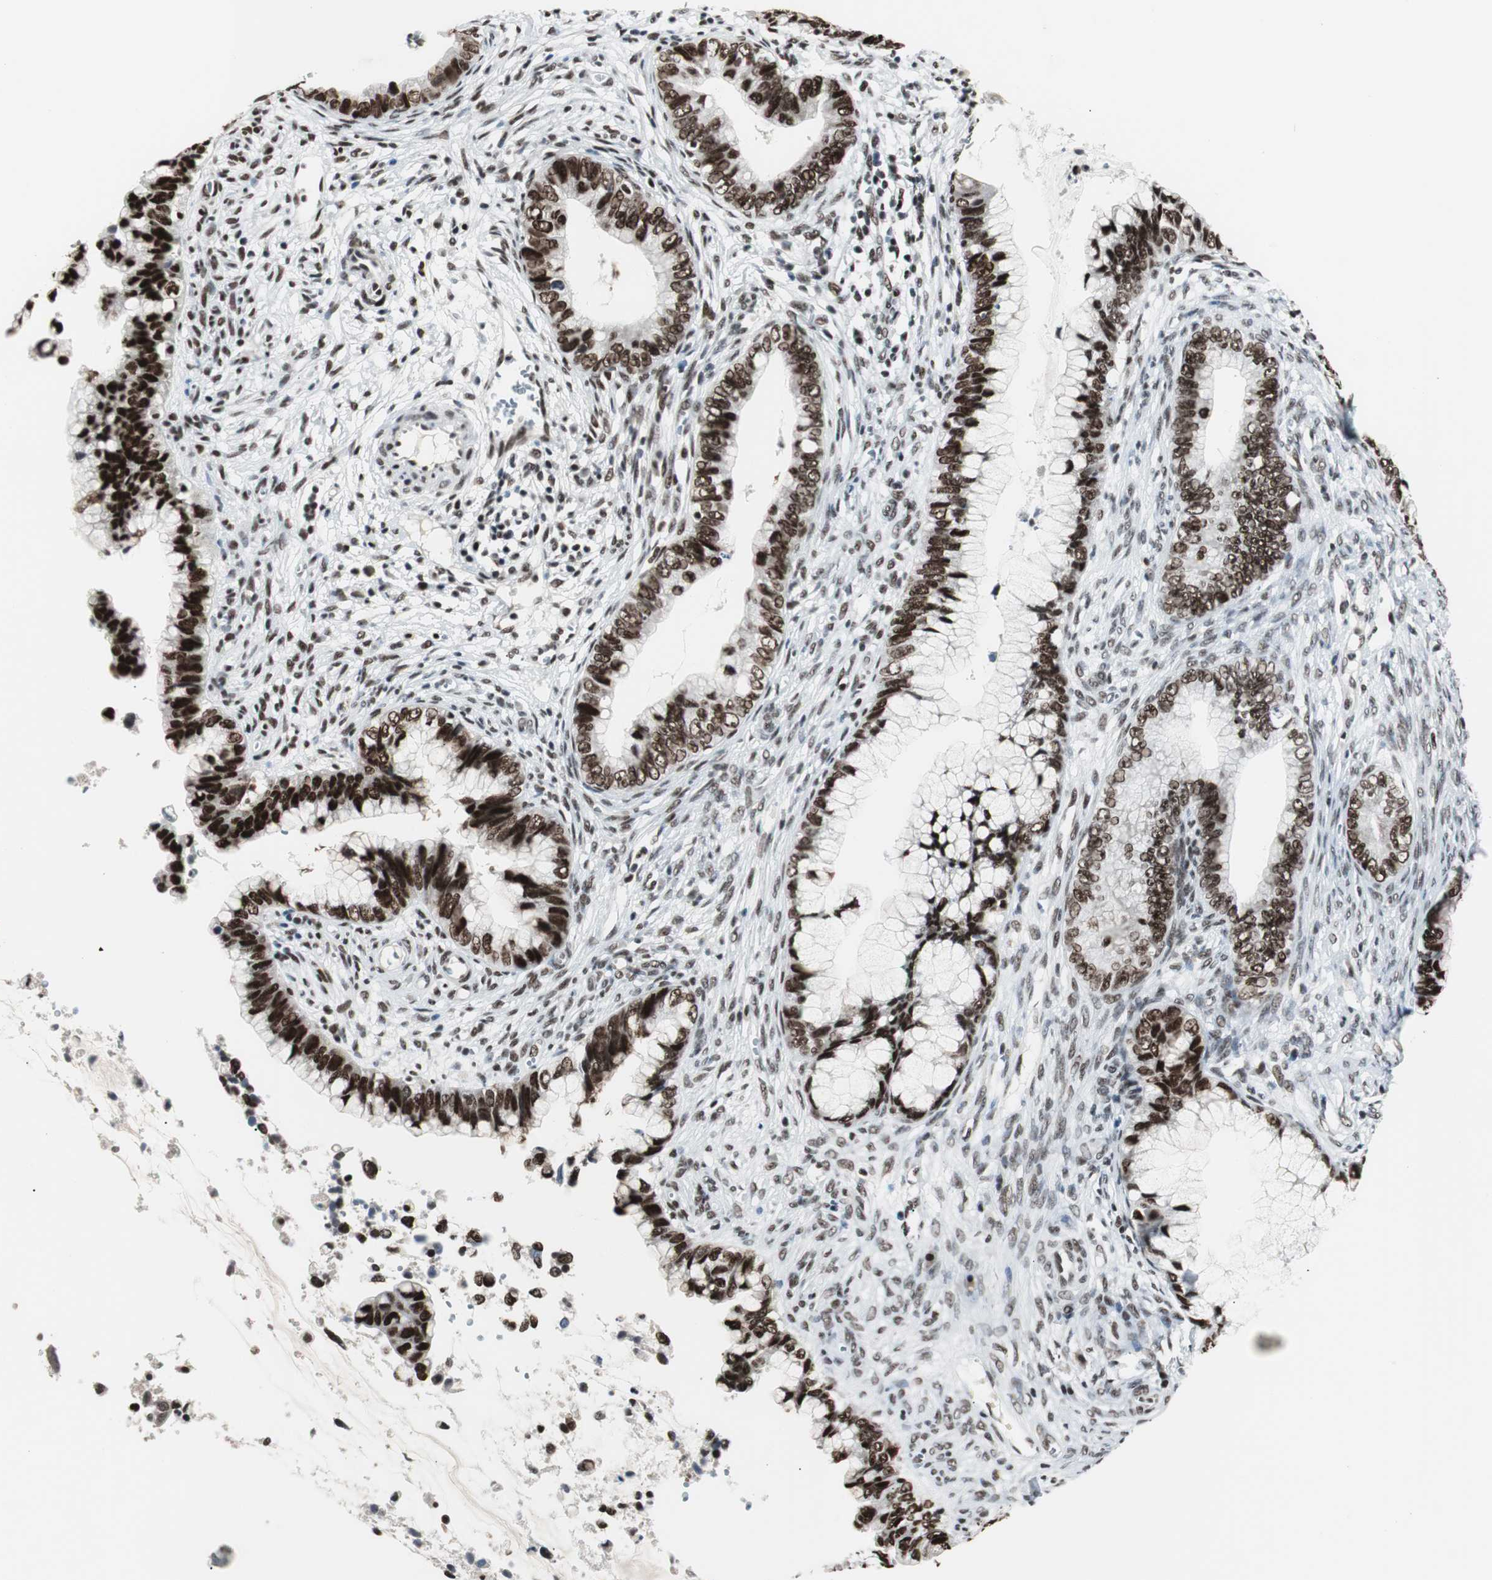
{"staining": {"intensity": "strong", "quantity": ">75%", "location": "nuclear"}, "tissue": "cervical cancer", "cell_type": "Tumor cells", "image_type": "cancer", "snomed": [{"axis": "morphology", "description": "Adenocarcinoma, NOS"}, {"axis": "topography", "description": "Cervix"}], "caption": "Immunohistochemical staining of cervical cancer (adenocarcinoma) reveals high levels of strong nuclear protein expression in approximately >75% of tumor cells.", "gene": "XRCC1", "patient": {"sex": "female", "age": 44}}